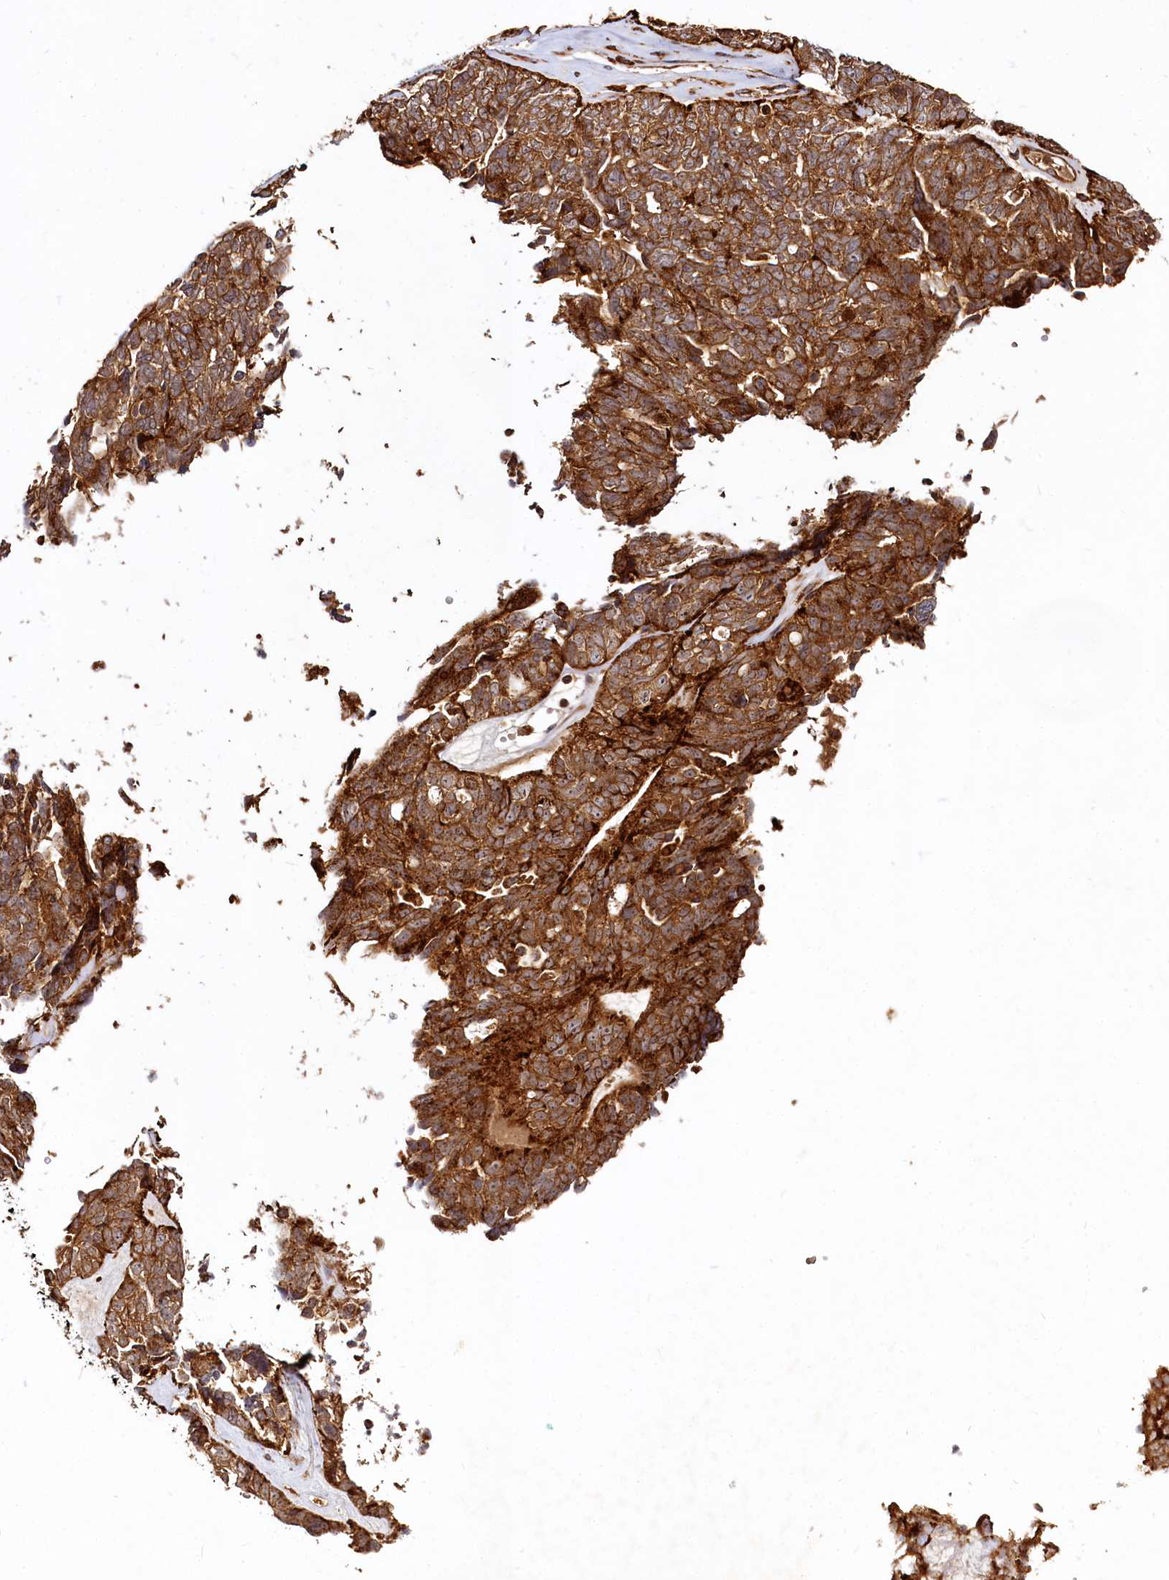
{"staining": {"intensity": "strong", "quantity": ">75%", "location": "cytoplasmic/membranous"}, "tissue": "ovarian cancer", "cell_type": "Tumor cells", "image_type": "cancer", "snomed": [{"axis": "morphology", "description": "Cystadenocarcinoma, serous, NOS"}, {"axis": "topography", "description": "Ovary"}], "caption": "Protein staining of ovarian serous cystadenocarcinoma tissue exhibits strong cytoplasmic/membranous expression in approximately >75% of tumor cells. (DAB IHC, brown staining for protein, blue staining for nuclei).", "gene": "WDR73", "patient": {"sex": "female", "age": 79}}